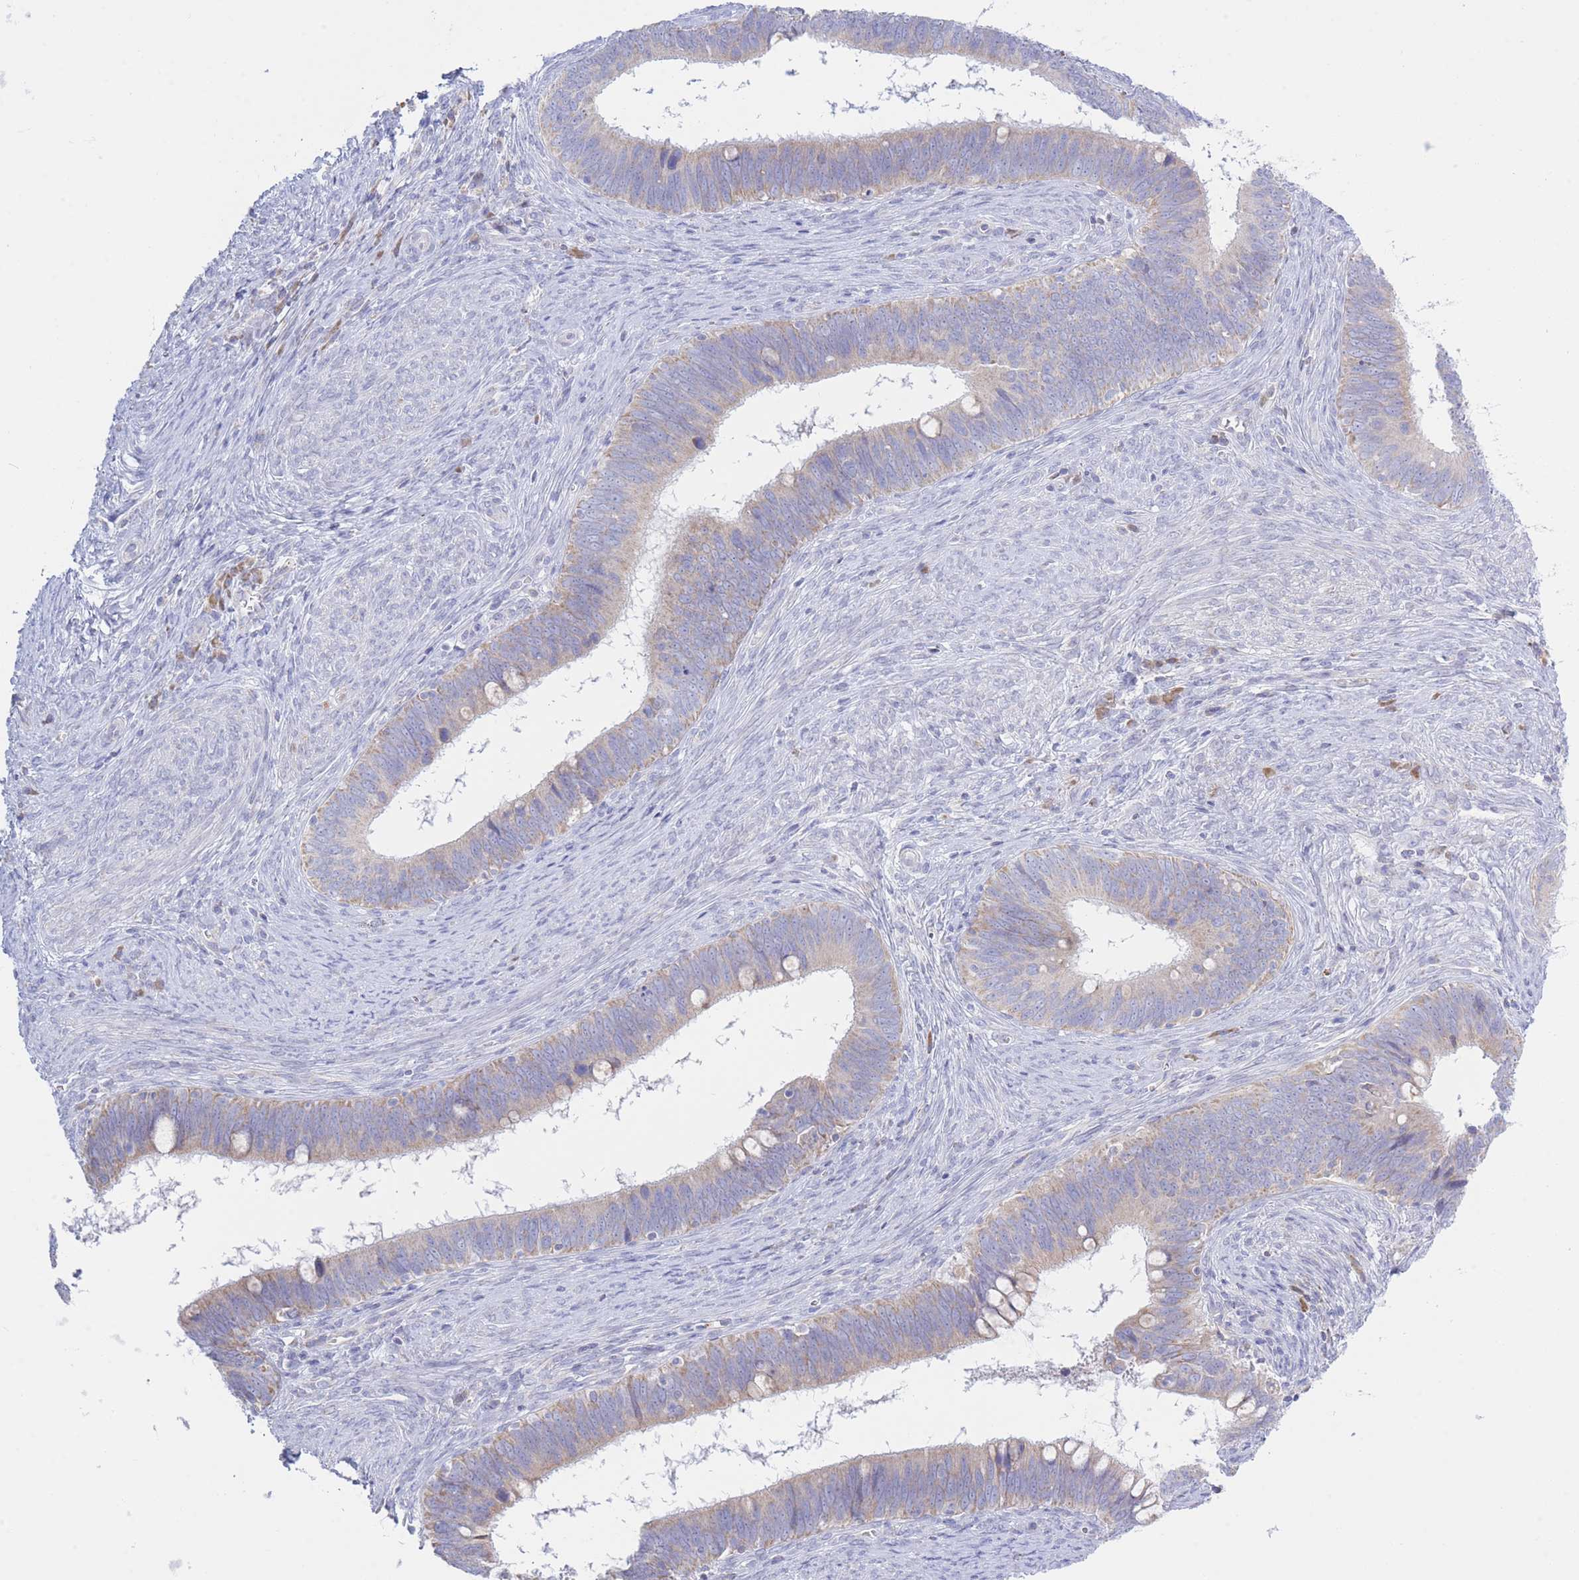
{"staining": {"intensity": "moderate", "quantity": "<25%", "location": "cytoplasmic/membranous"}, "tissue": "cervical cancer", "cell_type": "Tumor cells", "image_type": "cancer", "snomed": [{"axis": "morphology", "description": "Adenocarcinoma, NOS"}, {"axis": "topography", "description": "Cervix"}], "caption": "Brown immunohistochemical staining in human cervical adenocarcinoma exhibits moderate cytoplasmic/membranous expression in about <25% of tumor cells. (DAB (3,3'-diaminobenzidine) = brown stain, brightfield microscopy at high magnification).", "gene": "NANP", "patient": {"sex": "female", "age": 42}}